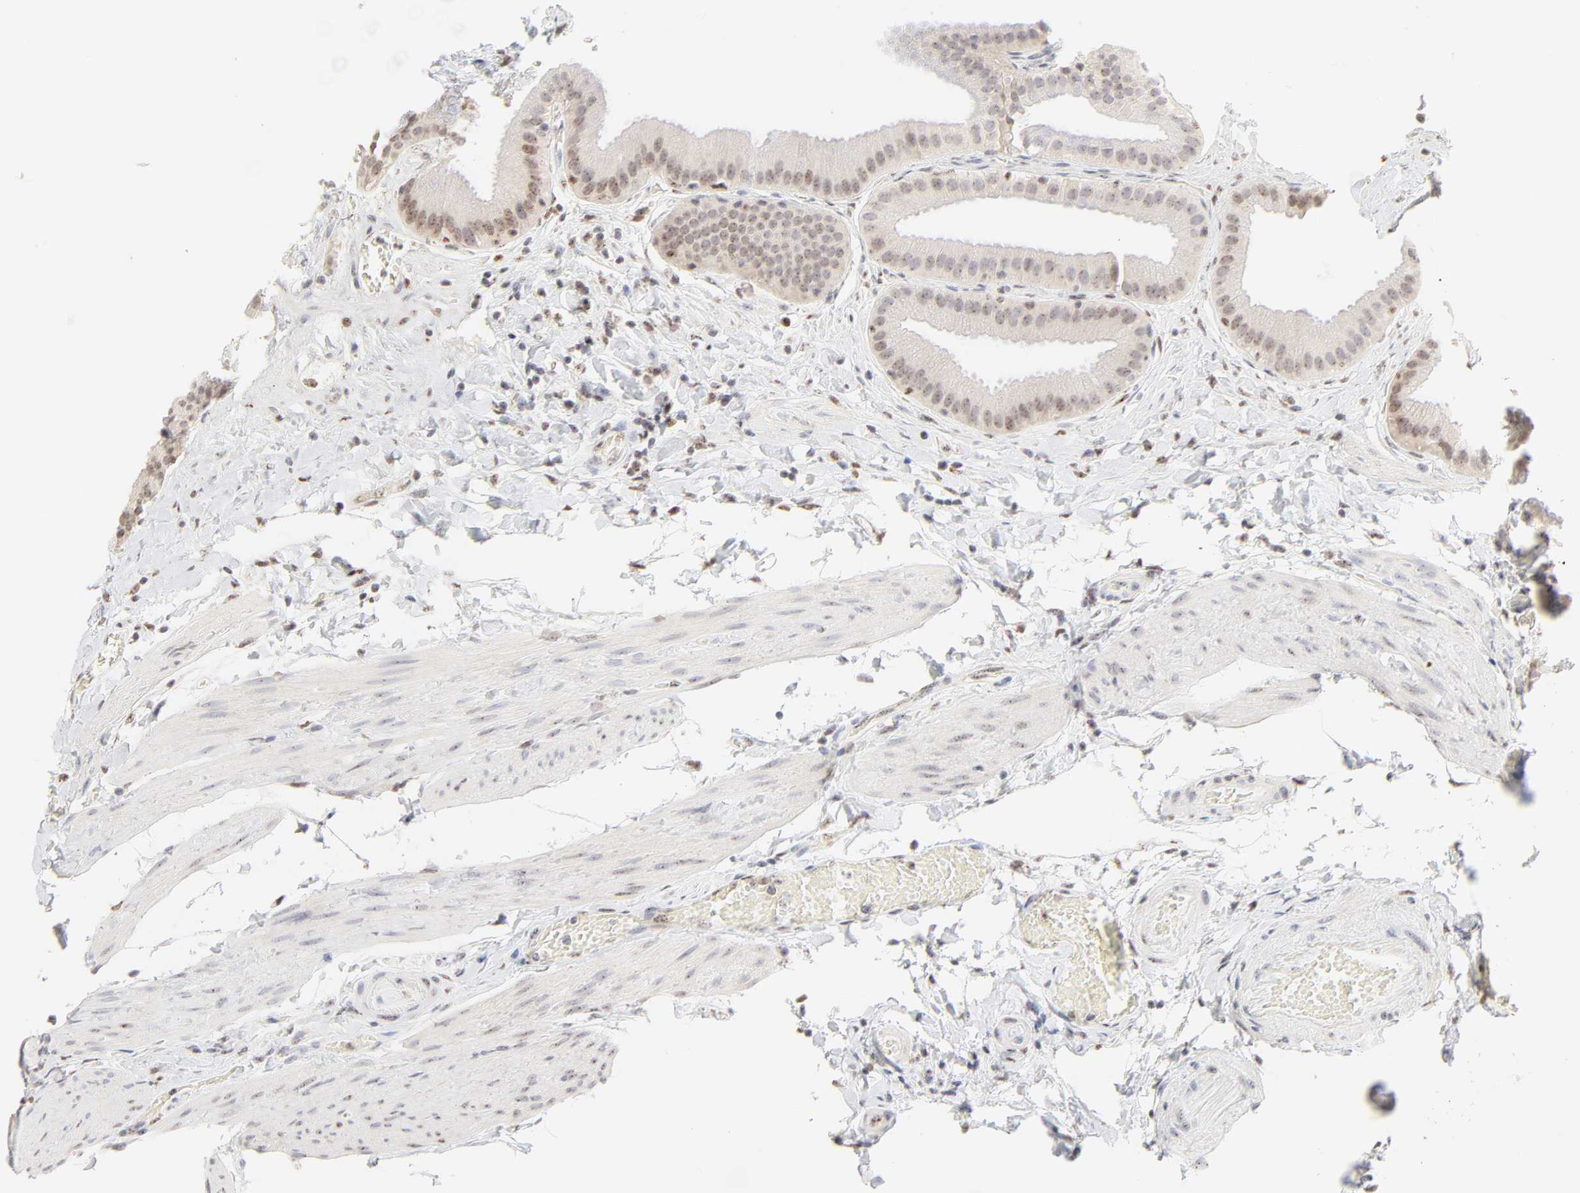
{"staining": {"intensity": "weak", "quantity": ">75%", "location": "nuclear"}, "tissue": "gallbladder", "cell_type": "Glandular cells", "image_type": "normal", "snomed": [{"axis": "morphology", "description": "Normal tissue, NOS"}, {"axis": "topography", "description": "Gallbladder"}], "caption": "Immunohistochemical staining of normal gallbladder demonstrates weak nuclear protein expression in about >75% of glandular cells. (DAB IHC with brightfield microscopy, high magnification).", "gene": "NFIL3", "patient": {"sex": "female", "age": 63}}